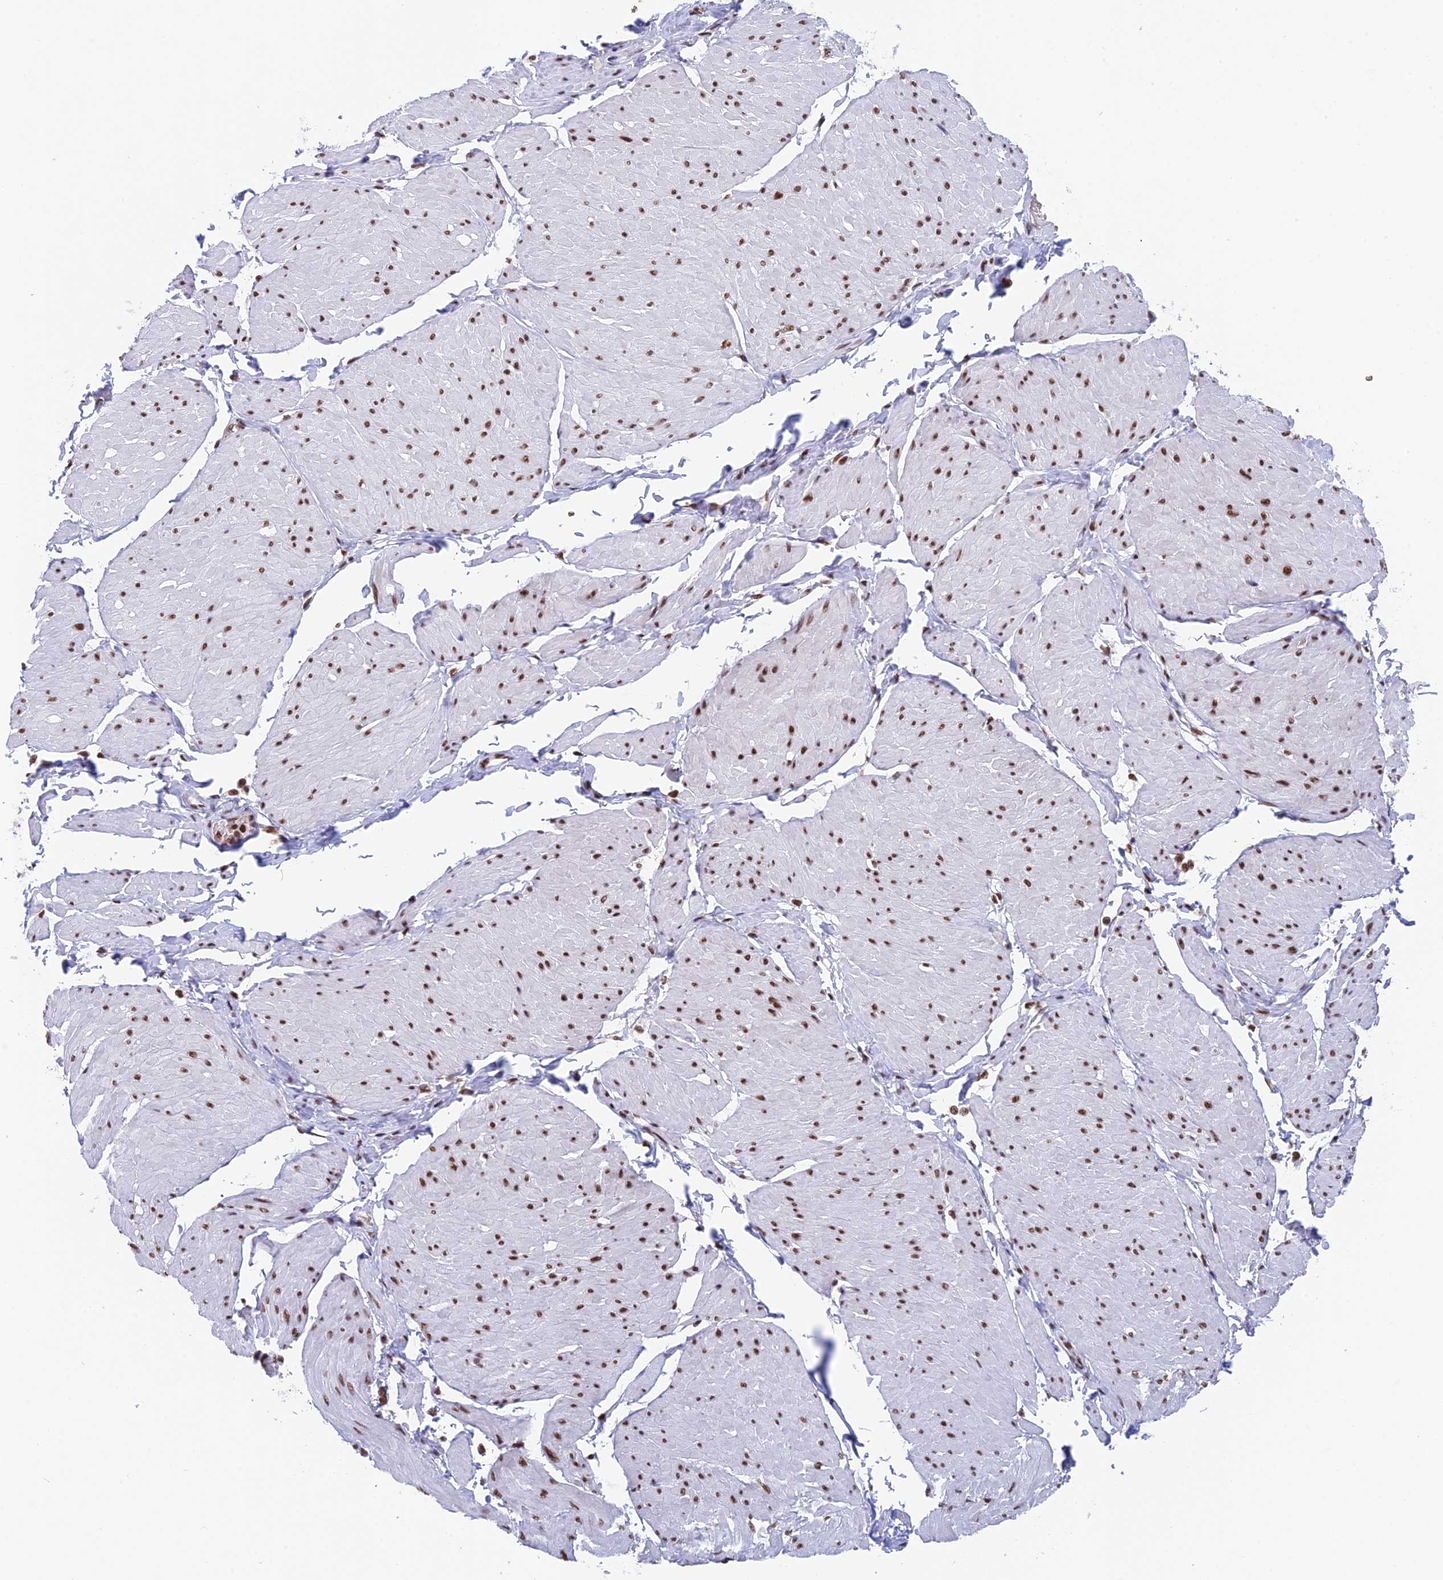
{"staining": {"intensity": "moderate", "quantity": ">75%", "location": "nuclear"}, "tissue": "smooth muscle", "cell_type": "Smooth muscle cells", "image_type": "normal", "snomed": [{"axis": "morphology", "description": "Urothelial carcinoma, High grade"}, {"axis": "topography", "description": "Urinary bladder"}], "caption": "Smooth muscle cells display medium levels of moderate nuclear expression in approximately >75% of cells in benign human smooth muscle. Nuclei are stained in blue.", "gene": "EEF1AKMT3", "patient": {"sex": "male", "age": 46}}